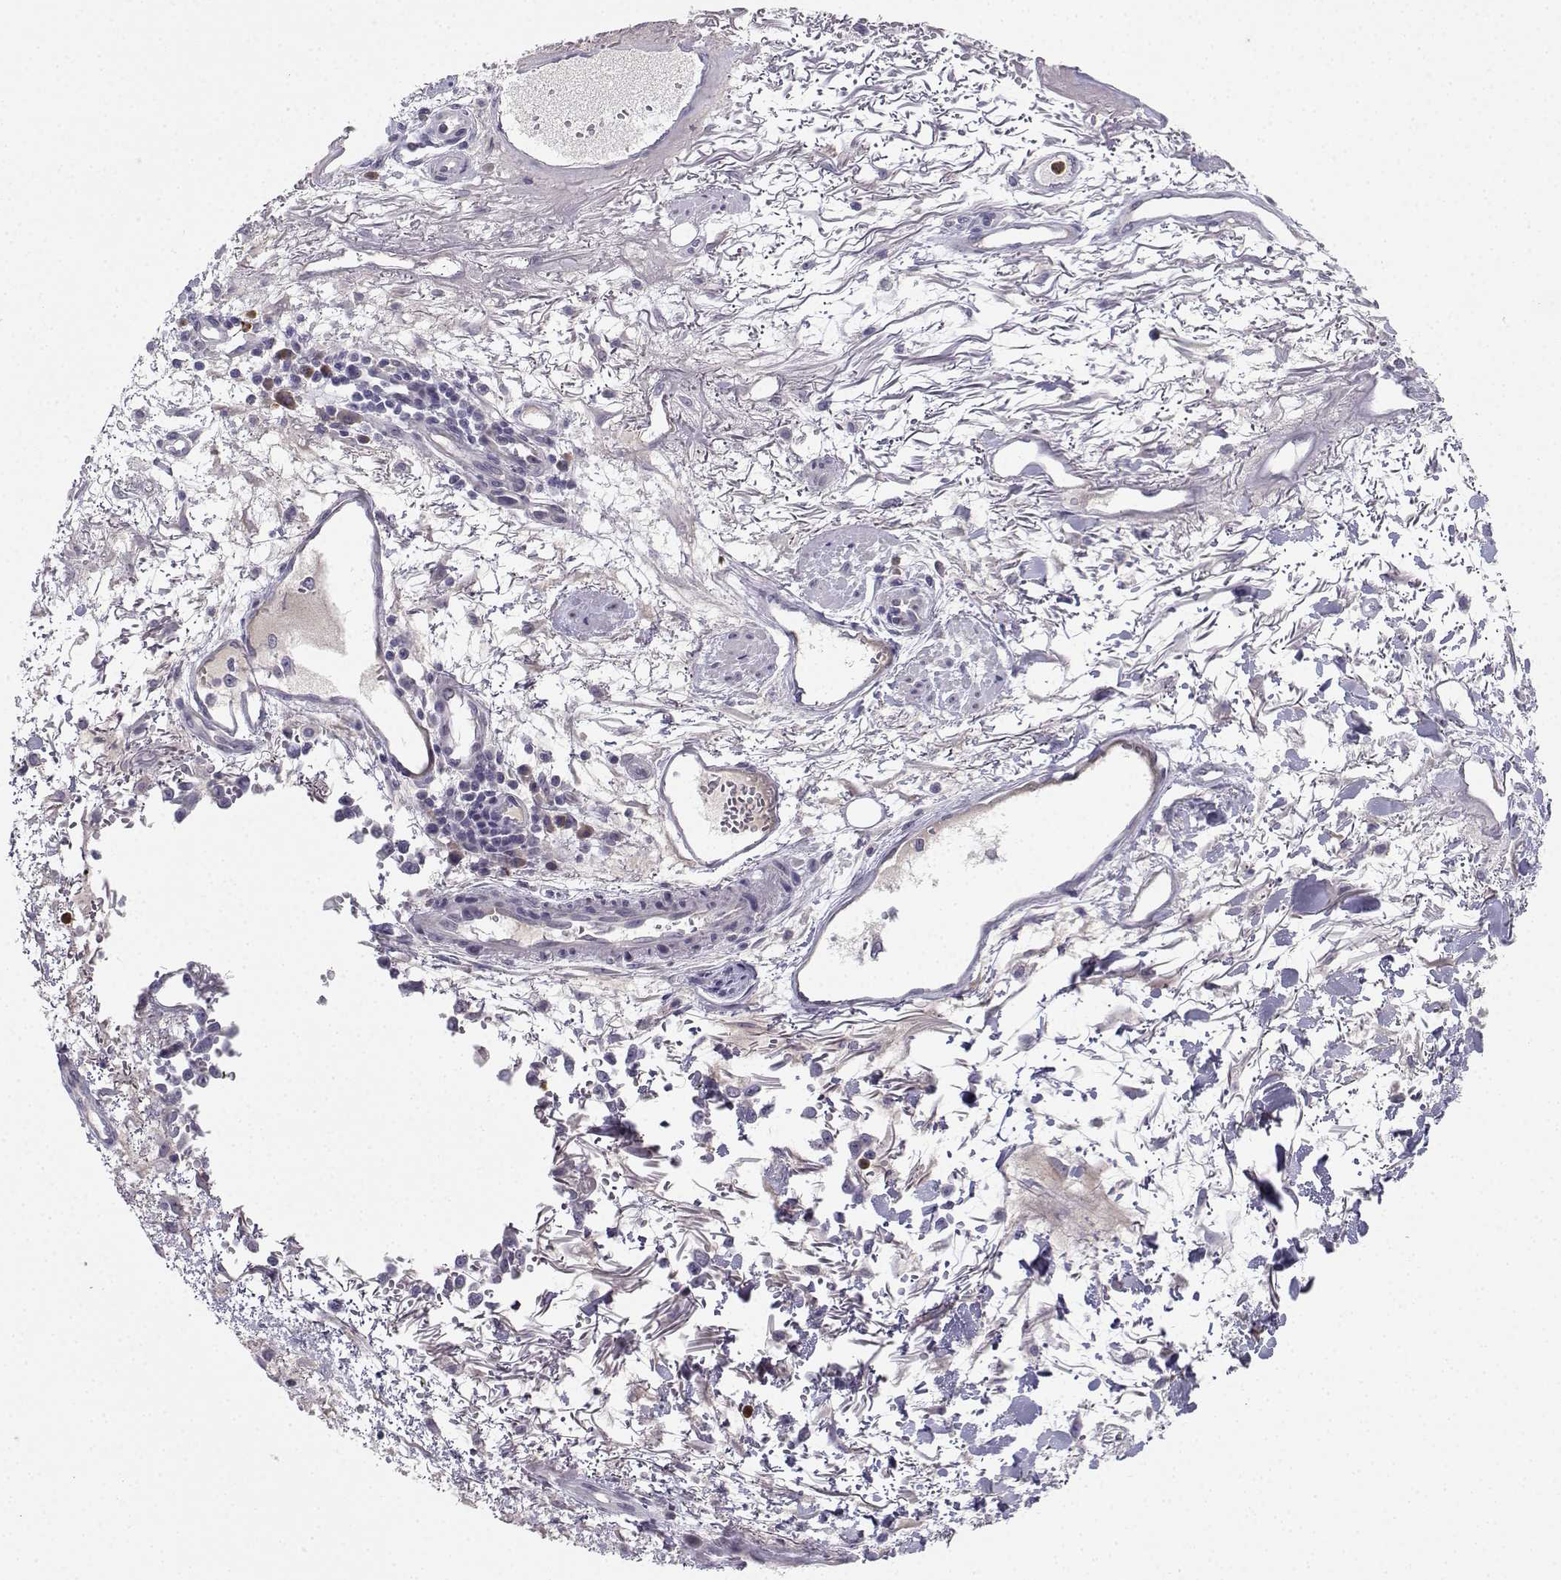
{"staining": {"intensity": "negative", "quantity": "none", "location": "none"}, "tissue": "melanoma", "cell_type": "Tumor cells", "image_type": "cancer", "snomed": [{"axis": "morphology", "description": "Malignant melanoma, NOS"}, {"axis": "topography", "description": "Skin"}], "caption": "Immunohistochemical staining of human melanoma reveals no significant expression in tumor cells.", "gene": "CALY", "patient": {"sex": "female", "age": 95}}